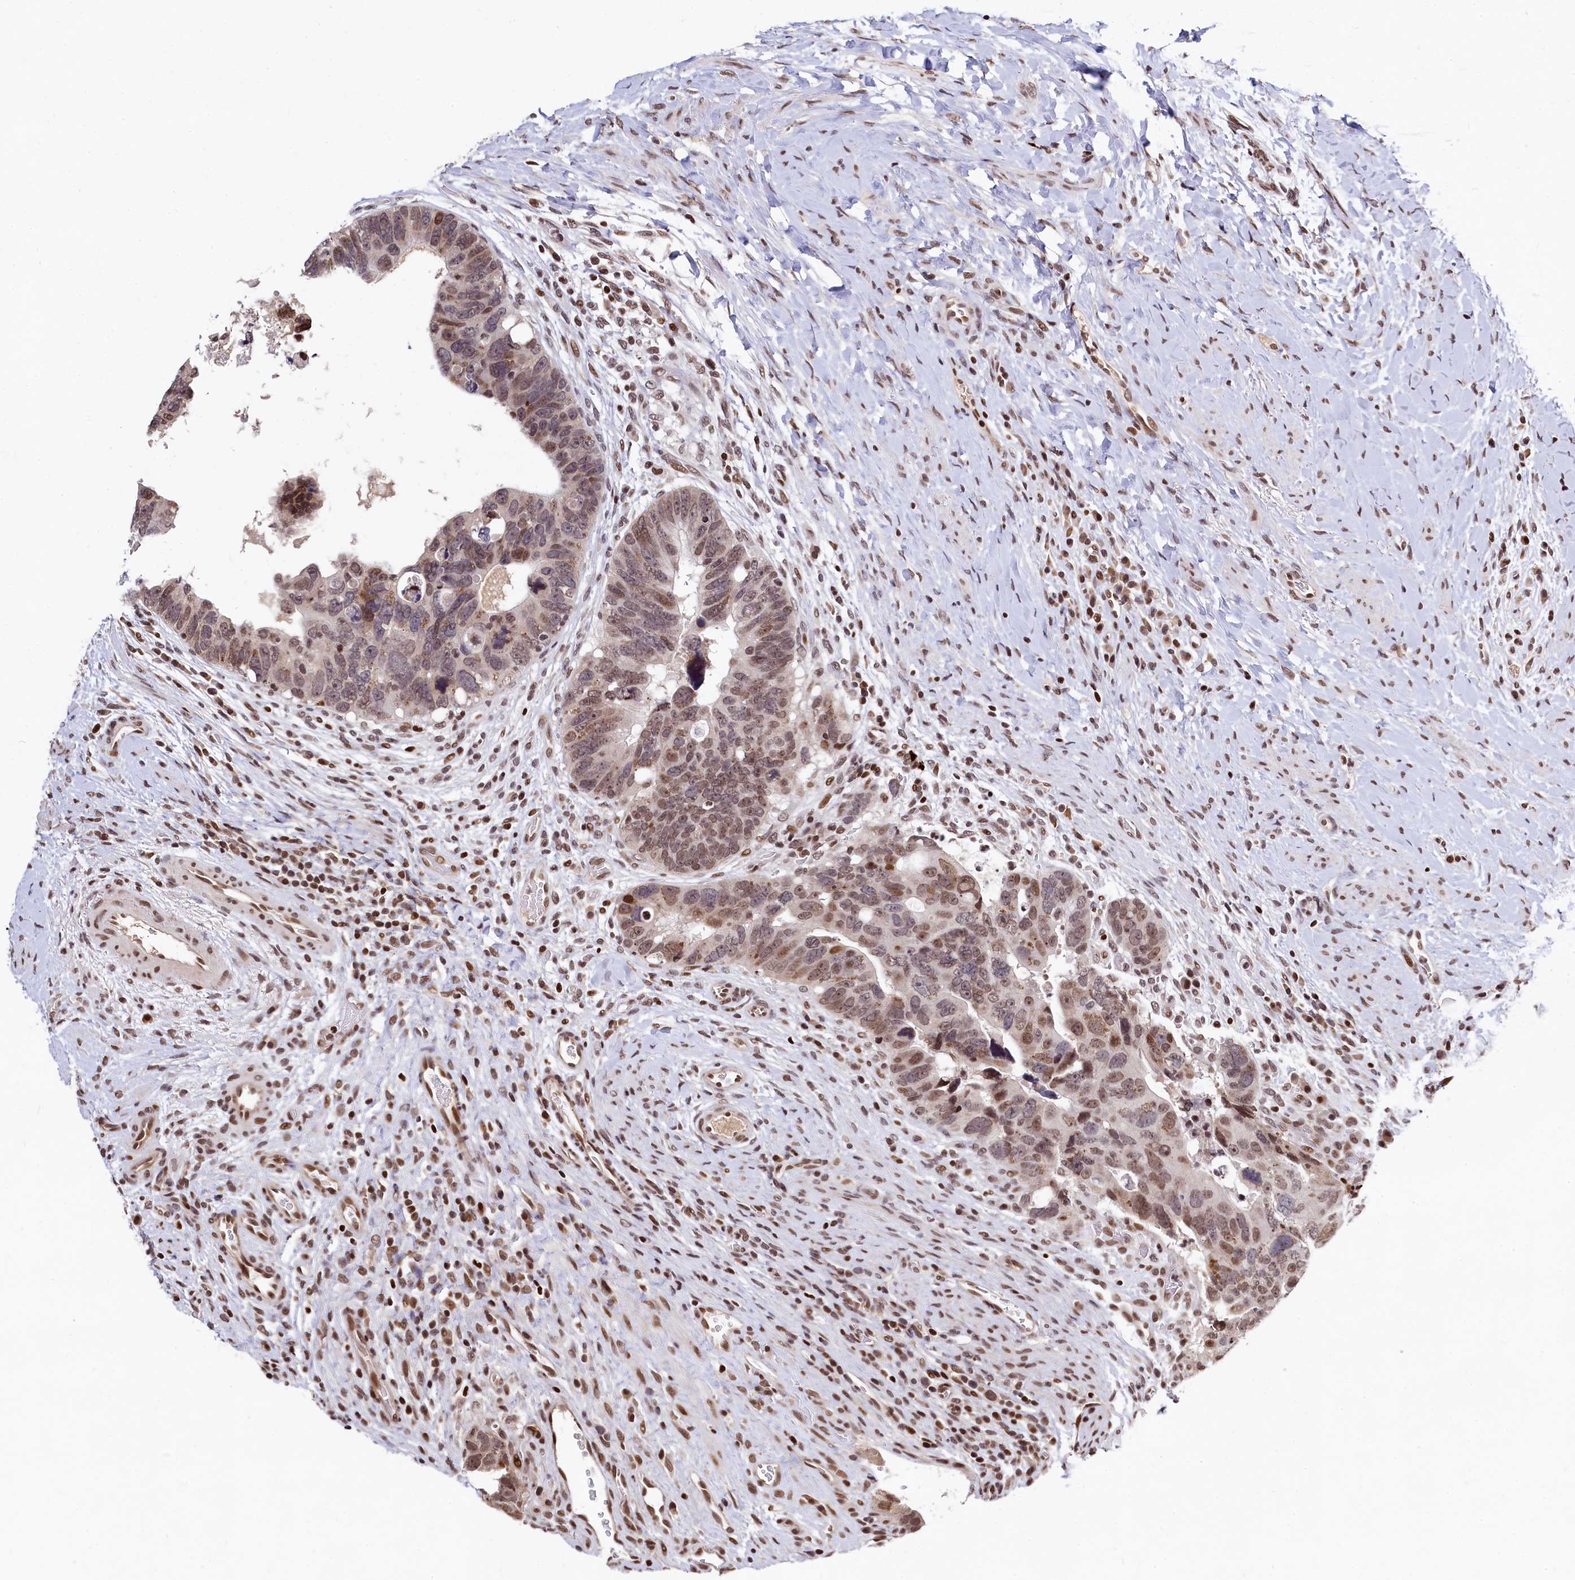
{"staining": {"intensity": "moderate", "quantity": ">75%", "location": "nuclear"}, "tissue": "colorectal cancer", "cell_type": "Tumor cells", "image_type": "cancer", "snomed": [{"axis": "morphology", "description": "Adenocarcinoma, NOS"}, {"axis": "topography", "description": "Rectum"}], "caption": "Protein staining demonstrates moderate nuclear expression in about >75% of tumor cells in colorectal cancer (adenocarcinoma). The protein is shown in brown color, while the nuclei are stained blue.", "gene": "FAM217B", "patient": {"sex": "male", "age": 59}}